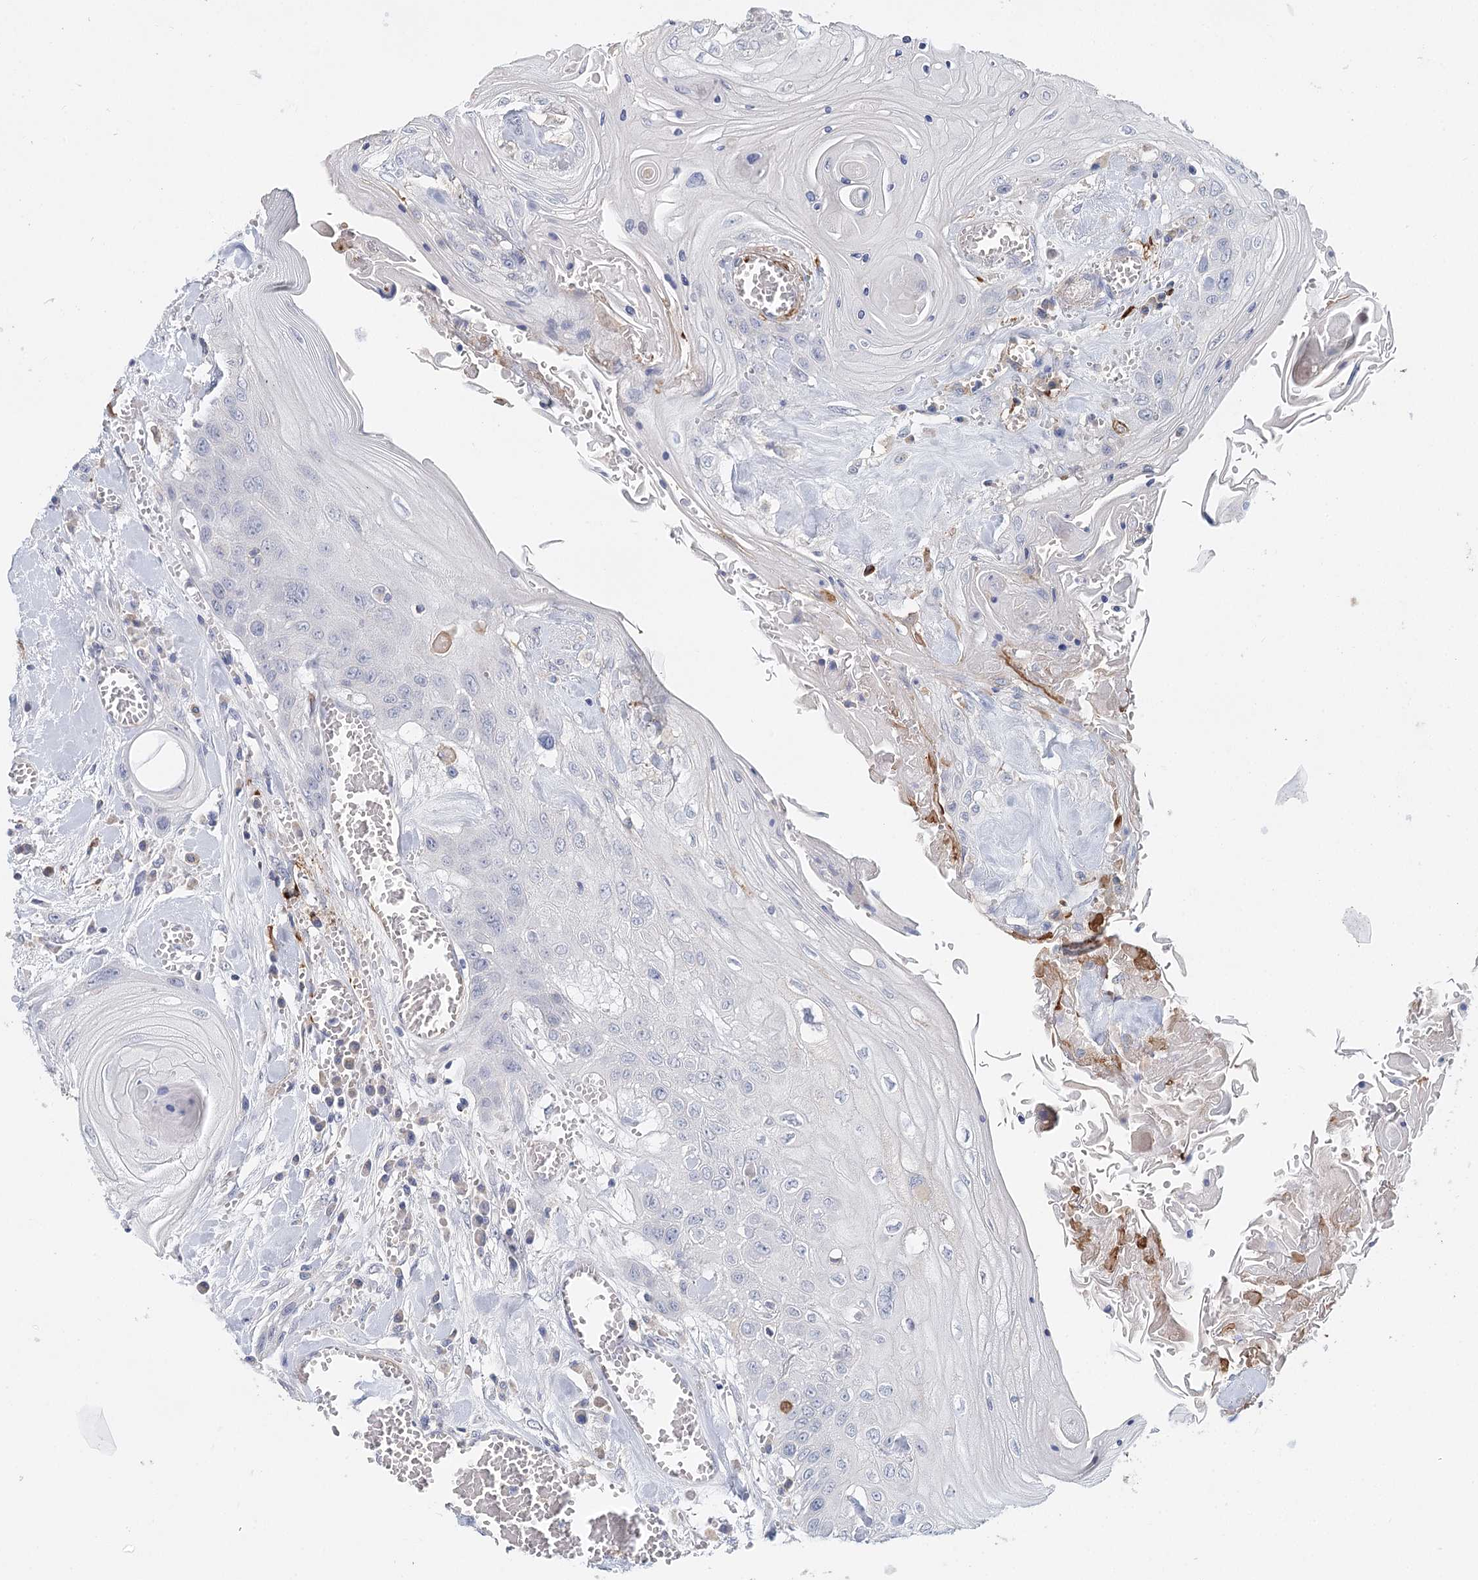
{"staining": {"intensity": "negative", "quantity": "none", "location": "none"}, "tissue": "head and neck cancer", "cell_type": "Tumor cells", "image_type": "cancer", "snomed": [{"axis": "morphology", "description": "Squamous cell carcinoma, NOS"}, {"axis": "topography", "description": "Head-Neck"}], "caption": "The photomicrograph demonstrates no significant positivity in tumor cells of head and neck cancer (squamous cell carcinoma). (DAB immunohistochemistry (IHC) with hematoxylin counter stain).", "gene": "ARHGAP44", "patient": {"sex": "female", "age": 43}}